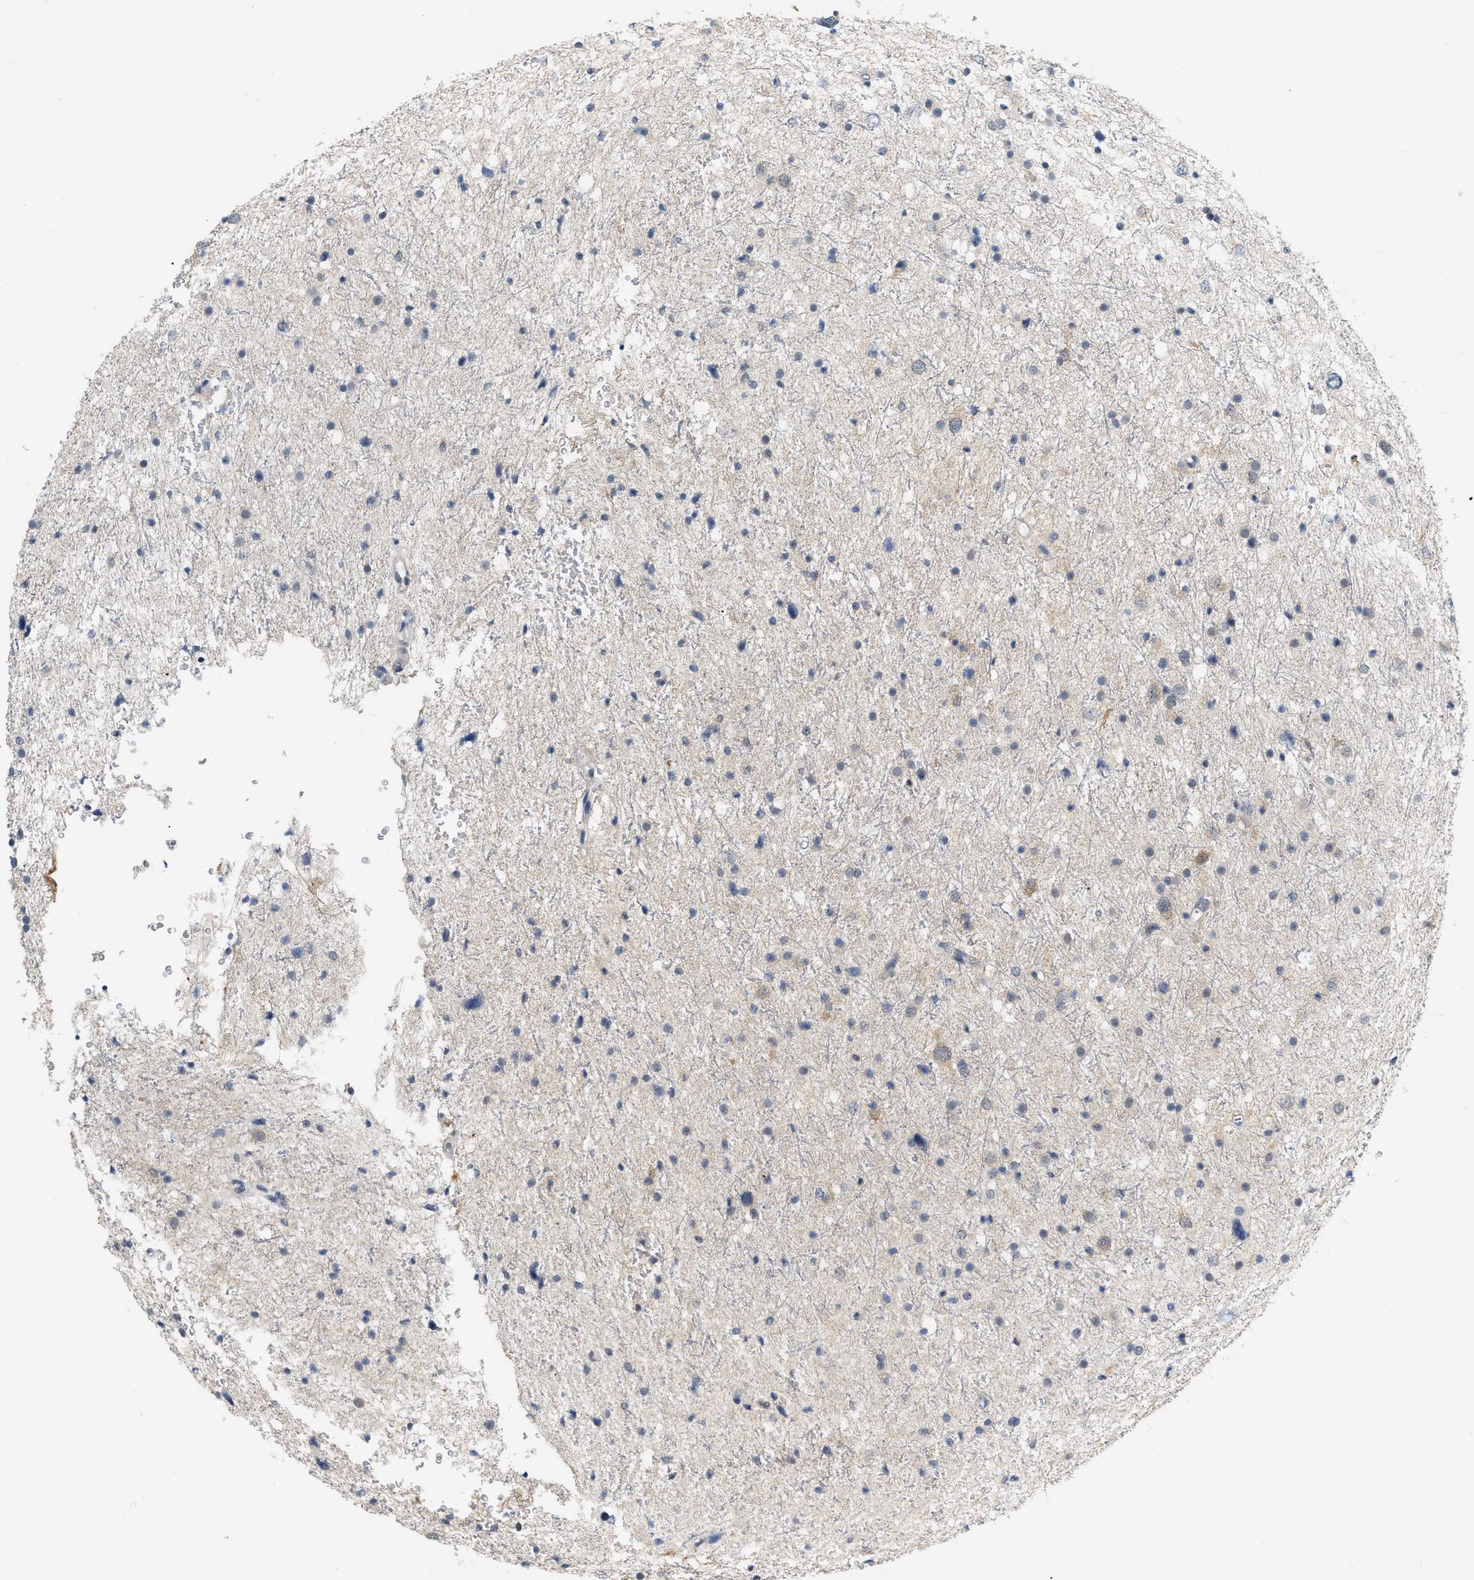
{"staining": {"intensity": "weak", "quantity": "<25%", "location": "cytoplasmic/membranous"}, "tissue": "glioma", "cell_type": "Tumor cells", "image_type": "cancer", "snomed": [{"axis": "morphology", "description": "Glioma, malignant, Low grade"}, {"axis": "topography", "description": "Brain"}], "caption": "This histopathology image is of malignant low-grade glioma stained with immunohistochemistry (IHC) to label a protein in brown with the nuclei are counter-stained blue. There is no positivity in tumor cells.", "gene": "RUVBL1", "patient": {"sex": "female", "age": 37}}